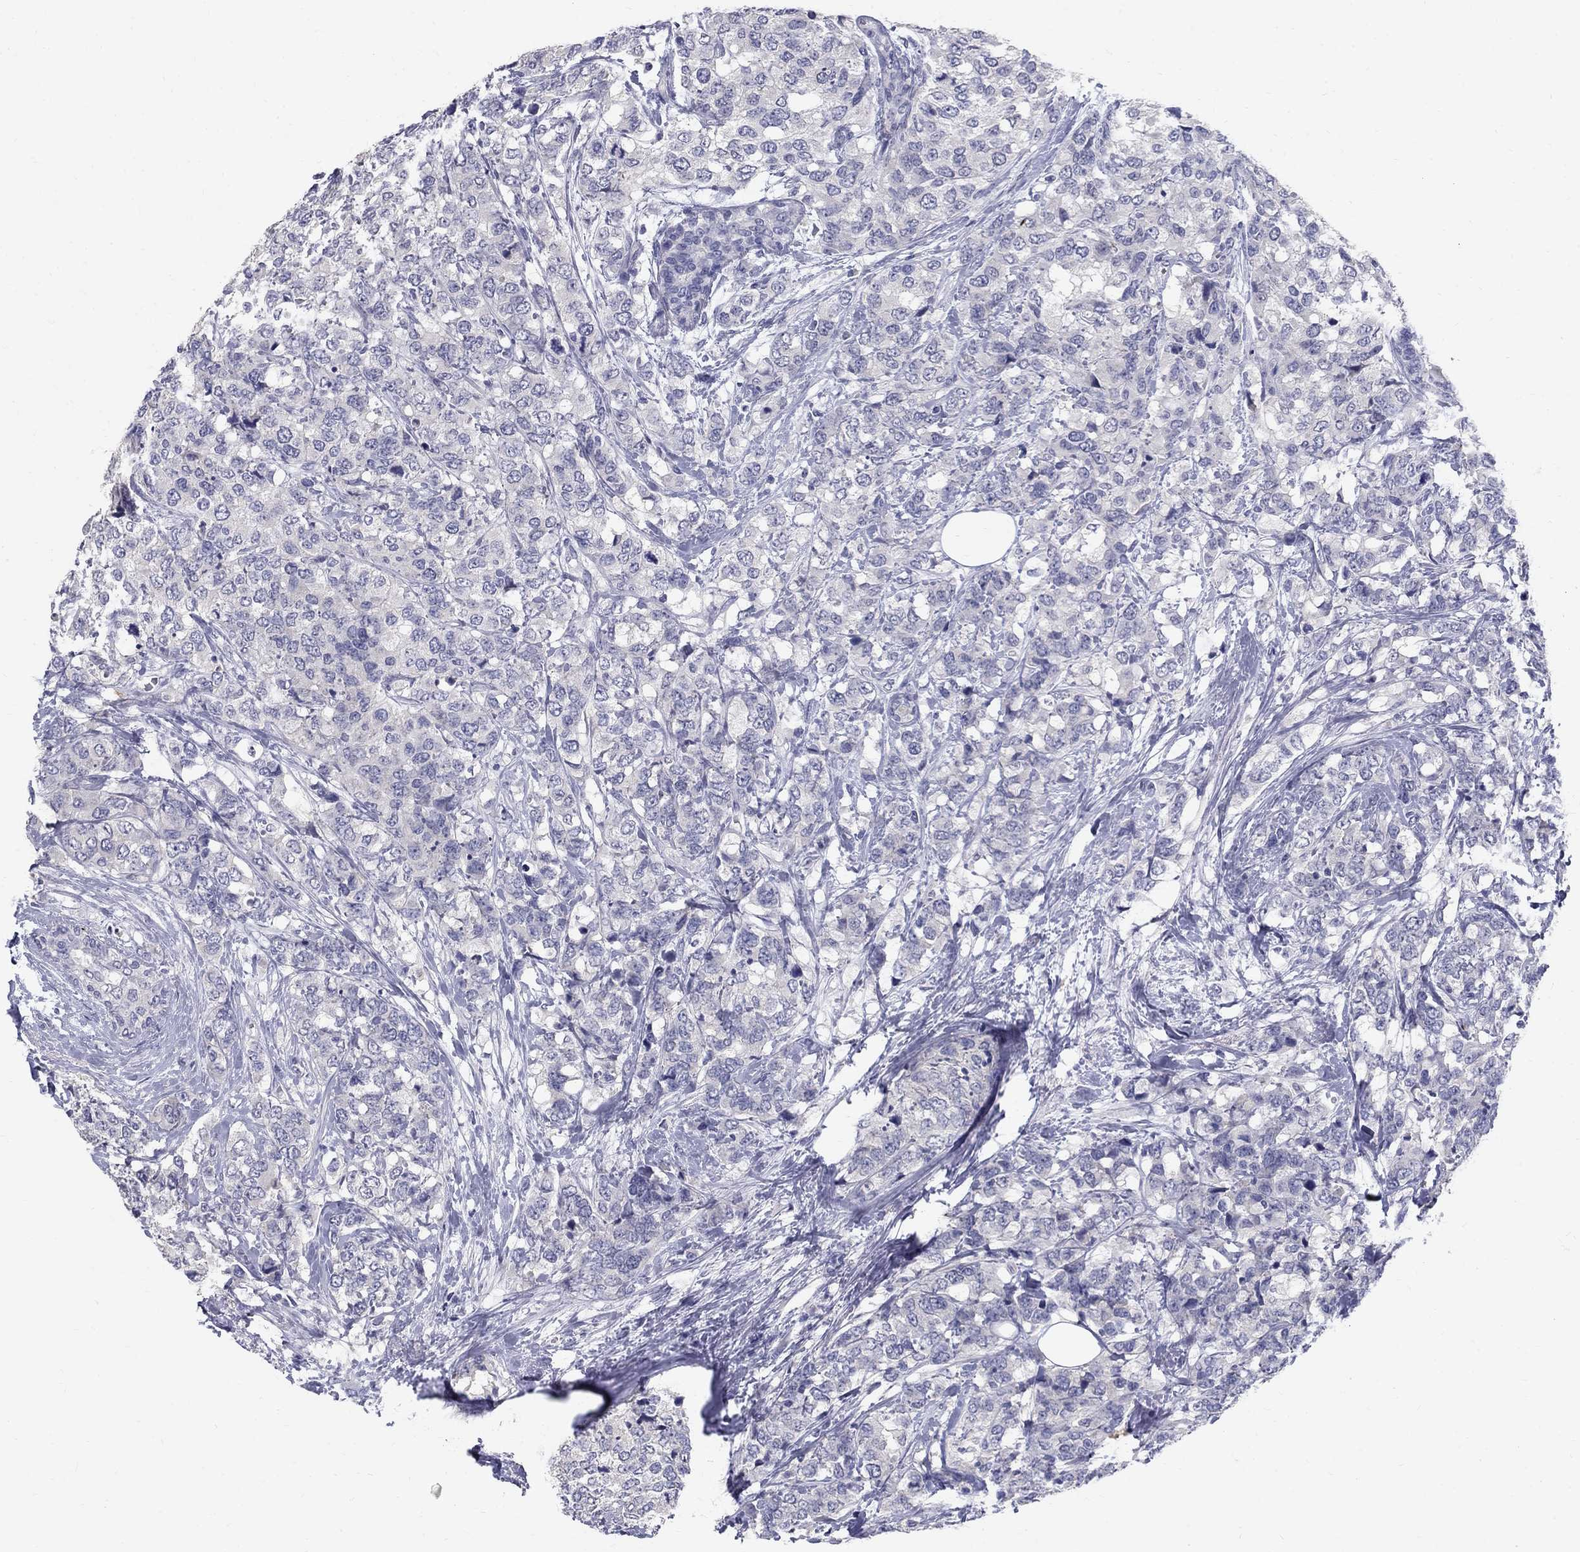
{"staining": {"intensity": "negative", "quantity": "none", "location": "none"}, "tissue": "breast cancer", "cell_type": "Tumor cells", "image_type": "cancer", "snomed": [{"axis": "morphology", "description": "Lobular carcinoma"}, {"axis": "topography", "description": "Breast"}], "caption": "This is an IHC photomicrograph of human breast cancer (lobular carcinoma). There is no staining in tumor cells.", "gene": "TP53TG5", "patient": {"sex": "female", "age": 59}}